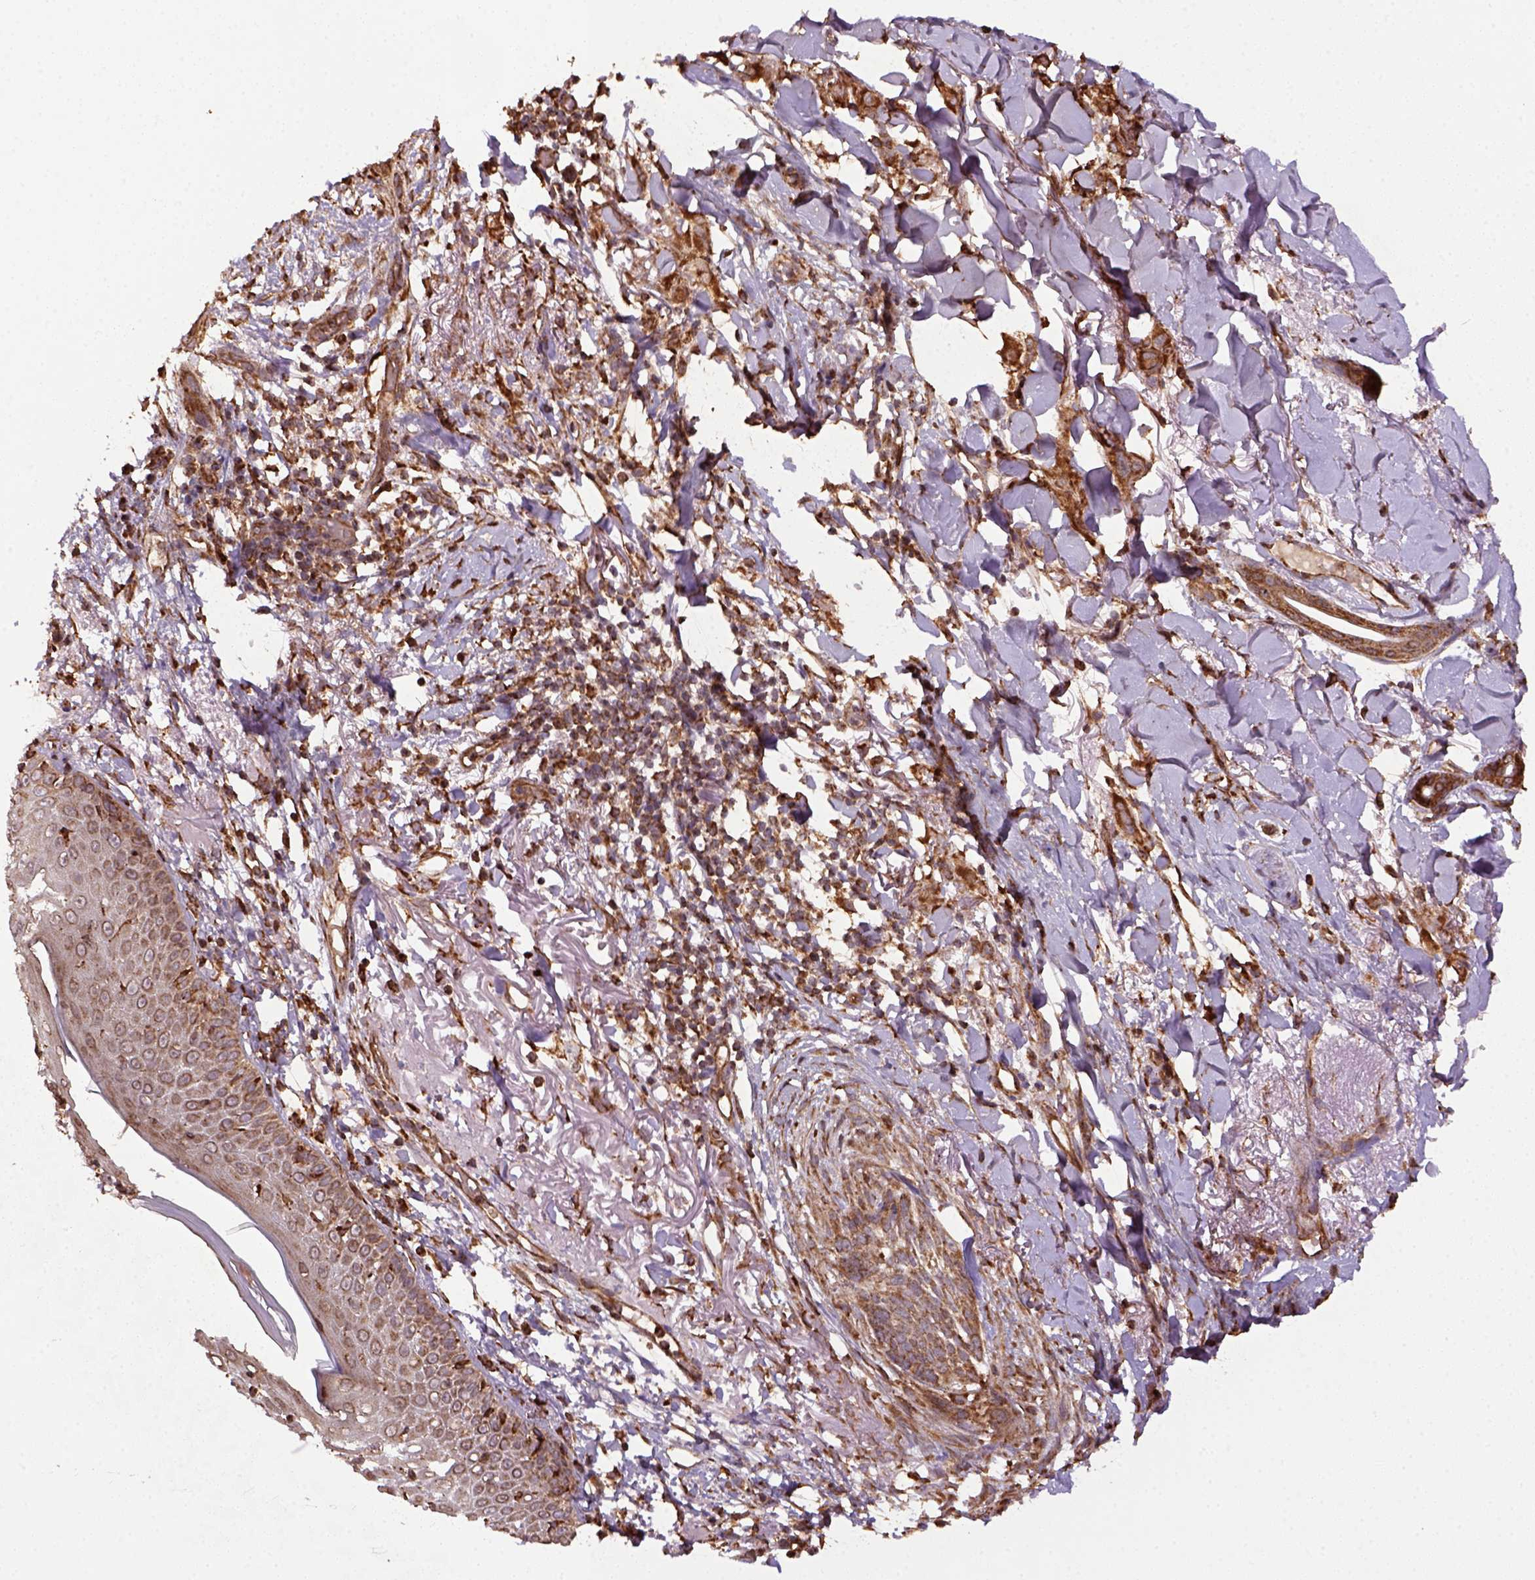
{"staining": {"intensity": "strong", "quantity": ">75%", "location": "cytoplasmic/membranous"}, "tissue": "skin cancer", "cell_type": "Tumor cells", "image_type": "cancer", "snomed": [{"axis": "morphology", "description": "Normal tissue, NOS"}, {"axis": "morphology", "description": "Basal cell carcinoma"}, {"axis": "topography", "description": "Skin"}], "caption": "IHC image of human skin cancer stained for a protein (brown), which shows high levels of strong cytoplasmic/membranous expression in about >75% of tumor cells.", "gene": "MAPK8IP3", "patient": {"sex": "male", "age": 84}}